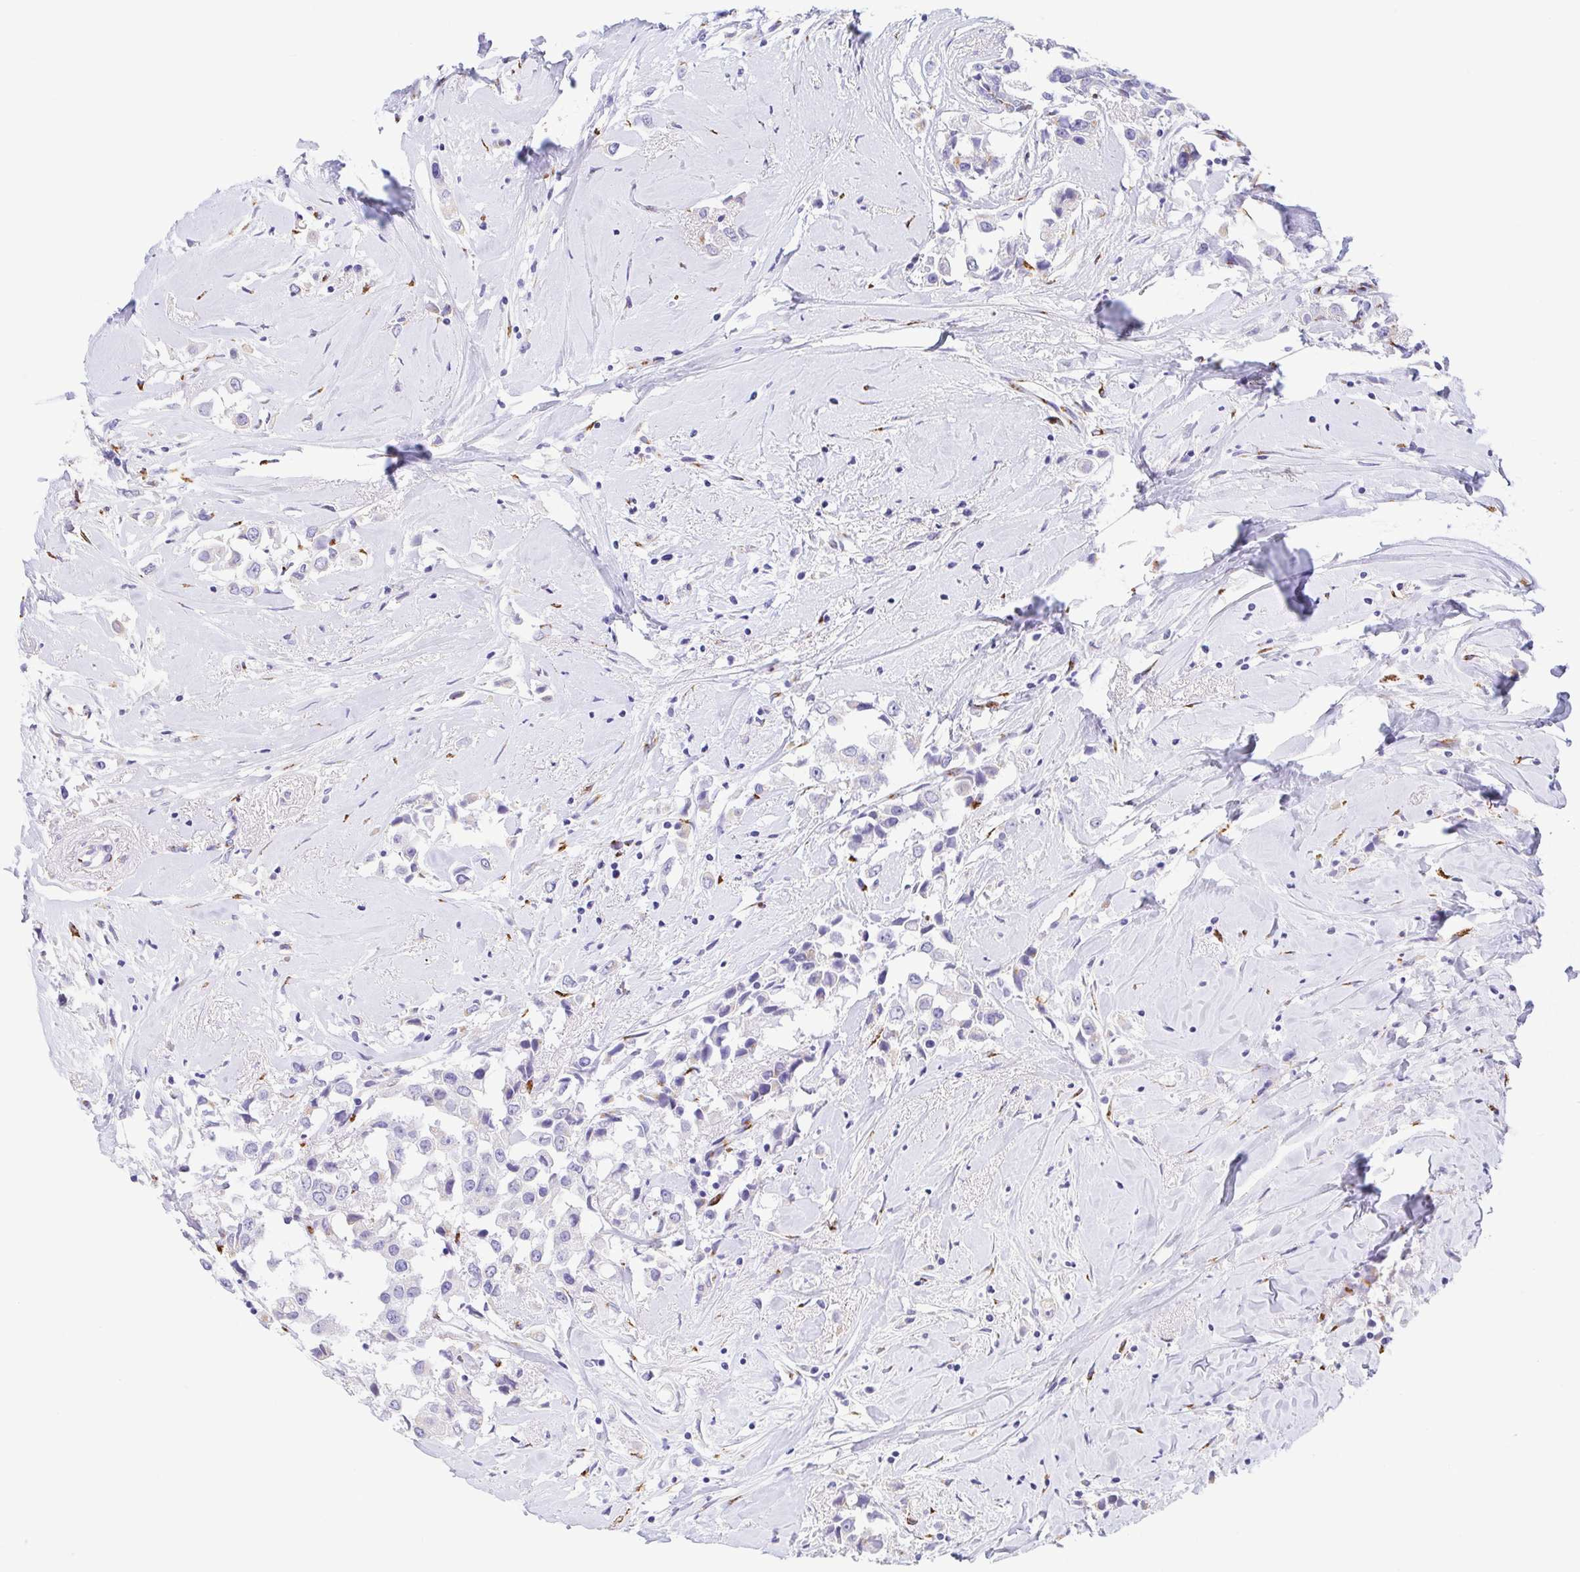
{"staining": {"intensity": "negative", "quantity": "none", "location": "none"}, "tissue": "breast cancer", "cell_type": "Tumor cells", "image_type": "cancer", "snomed": [{"axis": "morphology", "description": "Duct carcinoma"}, {"axis": "topography", "description": "Breast"}], "caption": "Protein analysis of breast cancer (invasive ductal carcinoma) shows no significant staining in tumor cells.", "gene": "SULT1B1", "patient": {"sex": "female", "age": 61}}